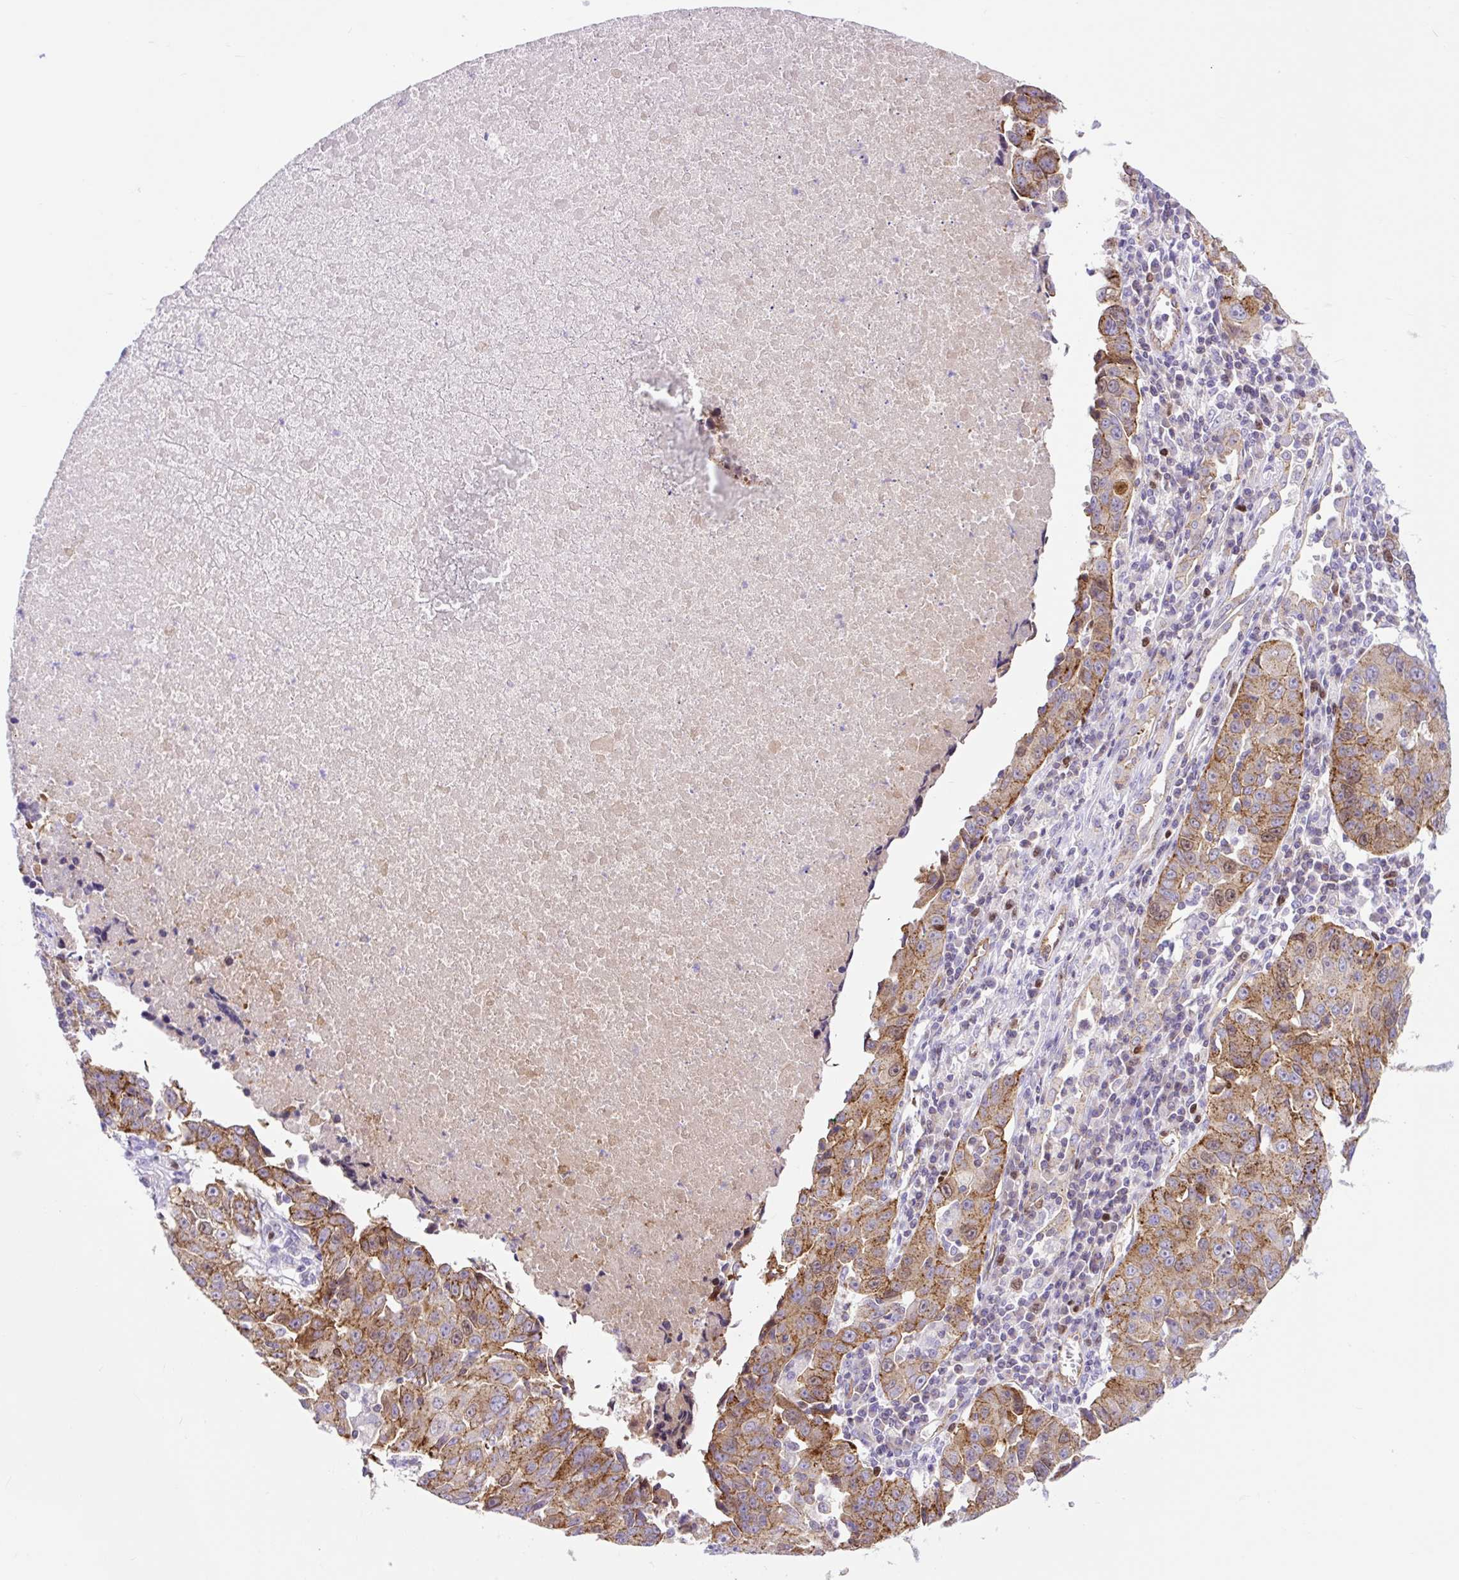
{"staining": {"intensity": "strong", "quantity": ">75%", "location": "cytoplasmic/membranous"}, "tissue": "lung cancer", "cell_type": "Tumor cells", "image_type": "cancer", "snomed": [{"axis": "morphology", "description": "Squamous cell carcinoma, NOS"}, {"axis": "topography", "description": "Lung"}], "caption": "Strong cytoplasmic/membranous protein staining is appreciated in about >75% of tumor cells in squamous cell carcinoma (lung).", "gene": "HIP1R", "patient": {"sex": "female", "age": 66}}